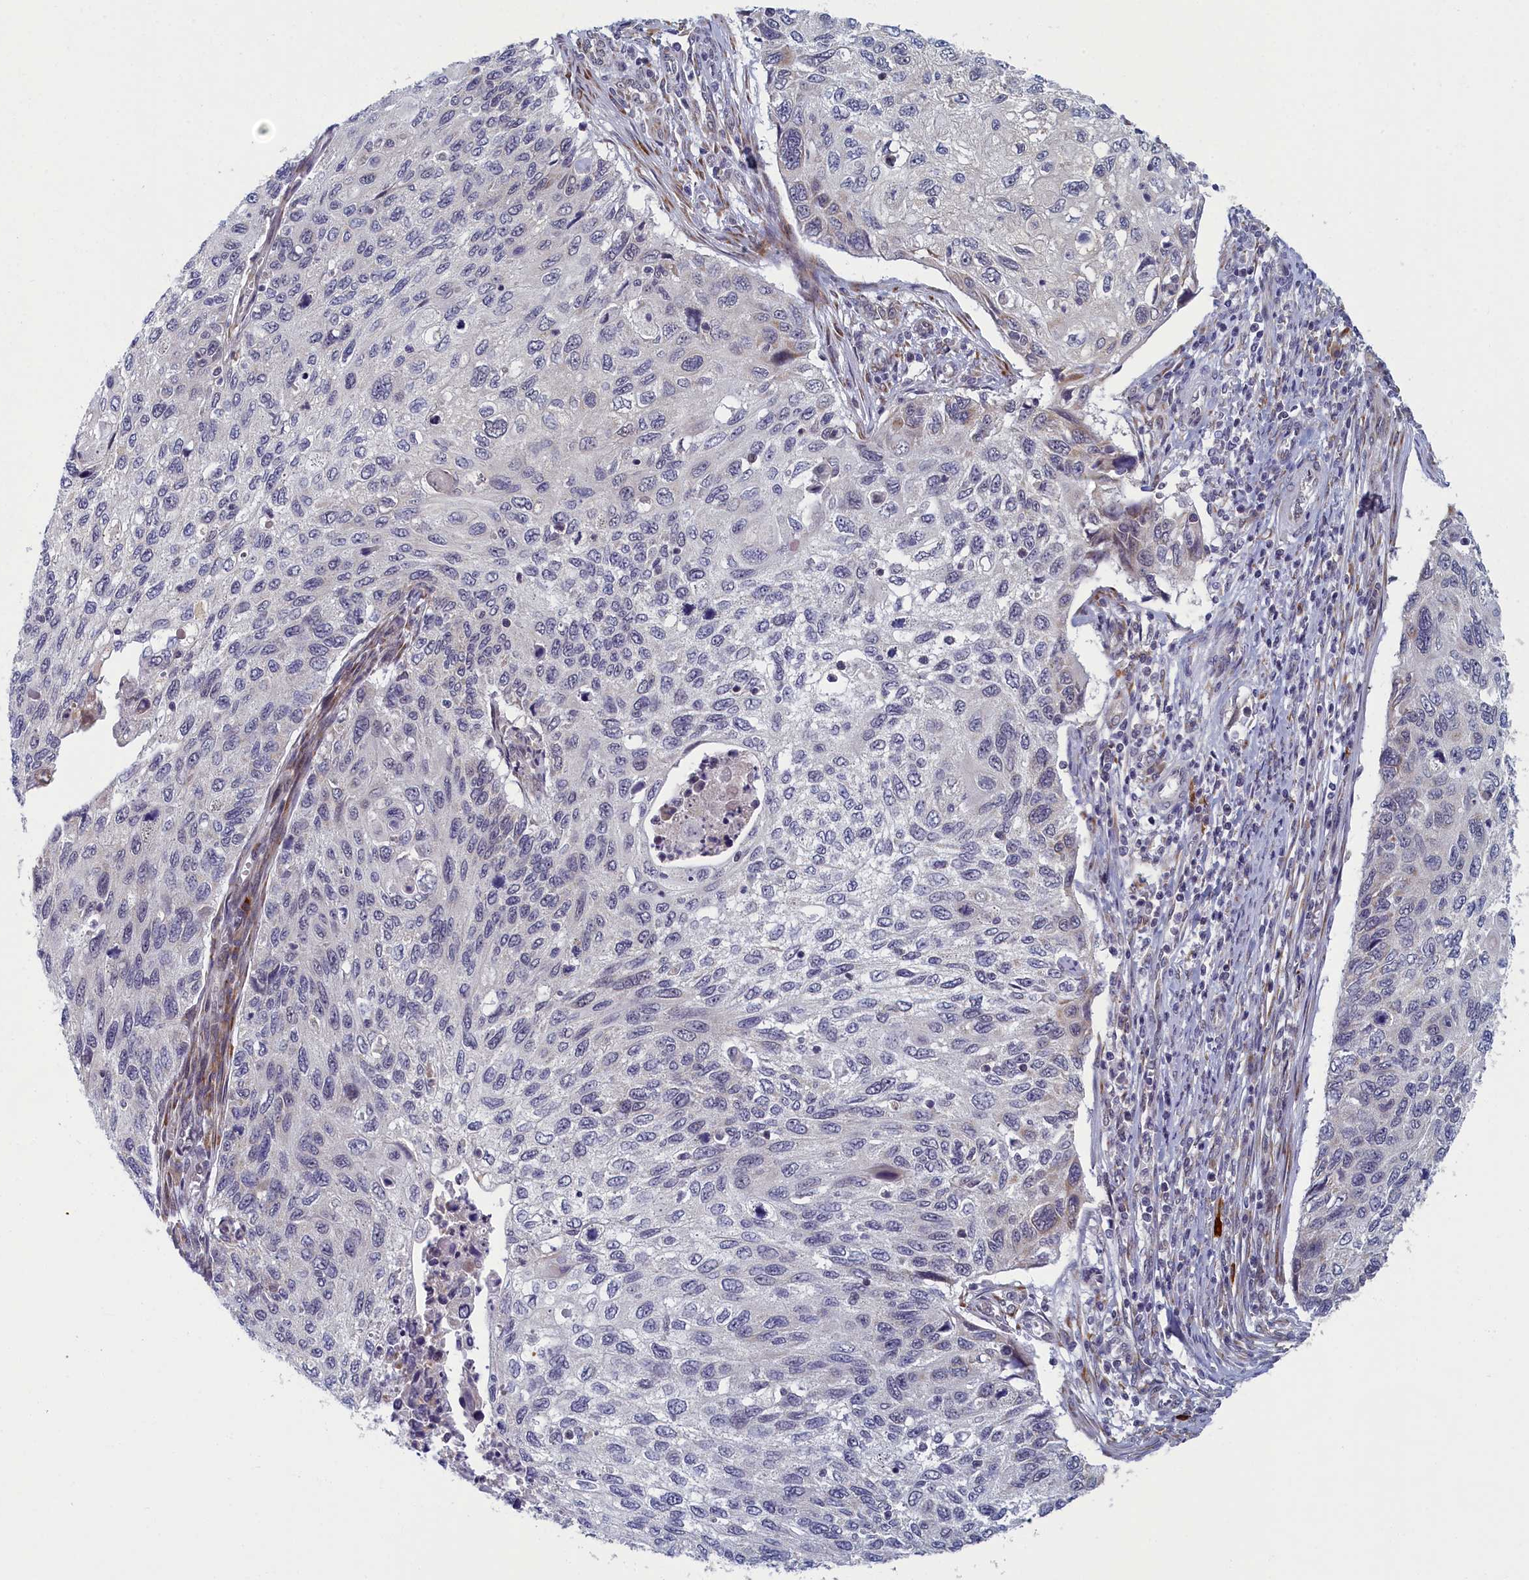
{"staining": {"intensity": "negative", "quantity": "none", "location": "none"}, "tissue": "cervical cancer", "cell_type": "Tumor cells", "image_type": "cancer", "snomed": [{"axis": "morphology", "description": "Squamous cell carcinoma, NOS"}, {"axis": "topography", "description": "Cervix"}], "caption": "Tumor cells are negative for brown protein staining in squamous cell carcinoma (cervical).", "gene": "DNAJC17", "patient": {"sex": "female", "age": 70}}